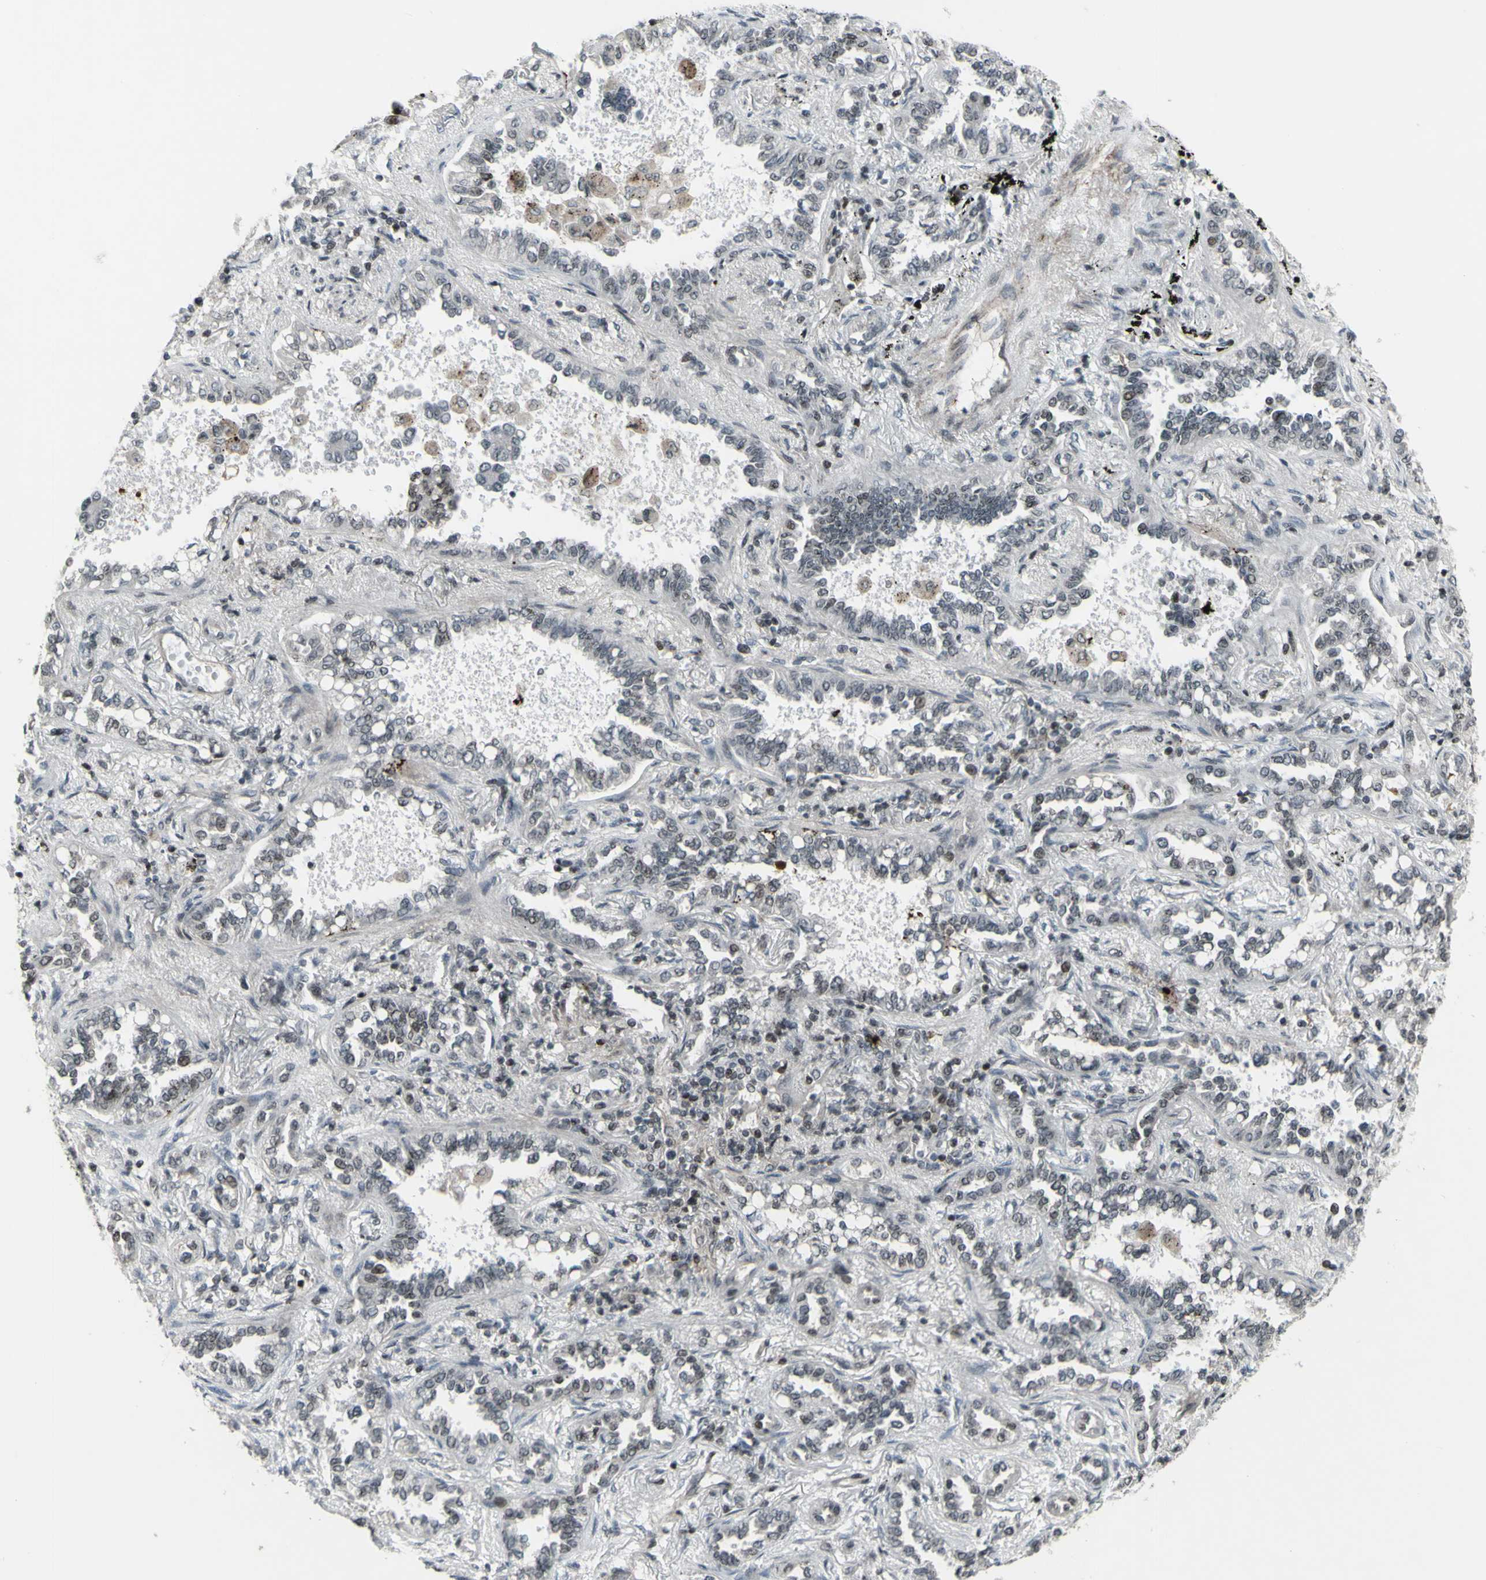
{"staining": {"intensity": "weak", "quantity": "<25%", "location": "nuclear"}, "tissue": "lung cancer", "cell_type": "Tumor cells", "image_type": "cancer", "snomed": [{"axis": "morphology", "description": "Normal tissue, NOS"}, {"axis": "morphology", "description": "Adenocarcinoma, NOS"}, {"axis": "topography", "description": "Lung"}], "caption": "Immunohistochemical staining of adenocarcinoma (lung) displays no significant expression in tumor cells. (Stains: DAB (3,3'-diaminobenzidine) IHC with hematoxylin counter stain, Microscopy: brightfield microscopy at high magnification).", "gene": "SUPT6H", "patient": {"sex": "male", "age": 59}}